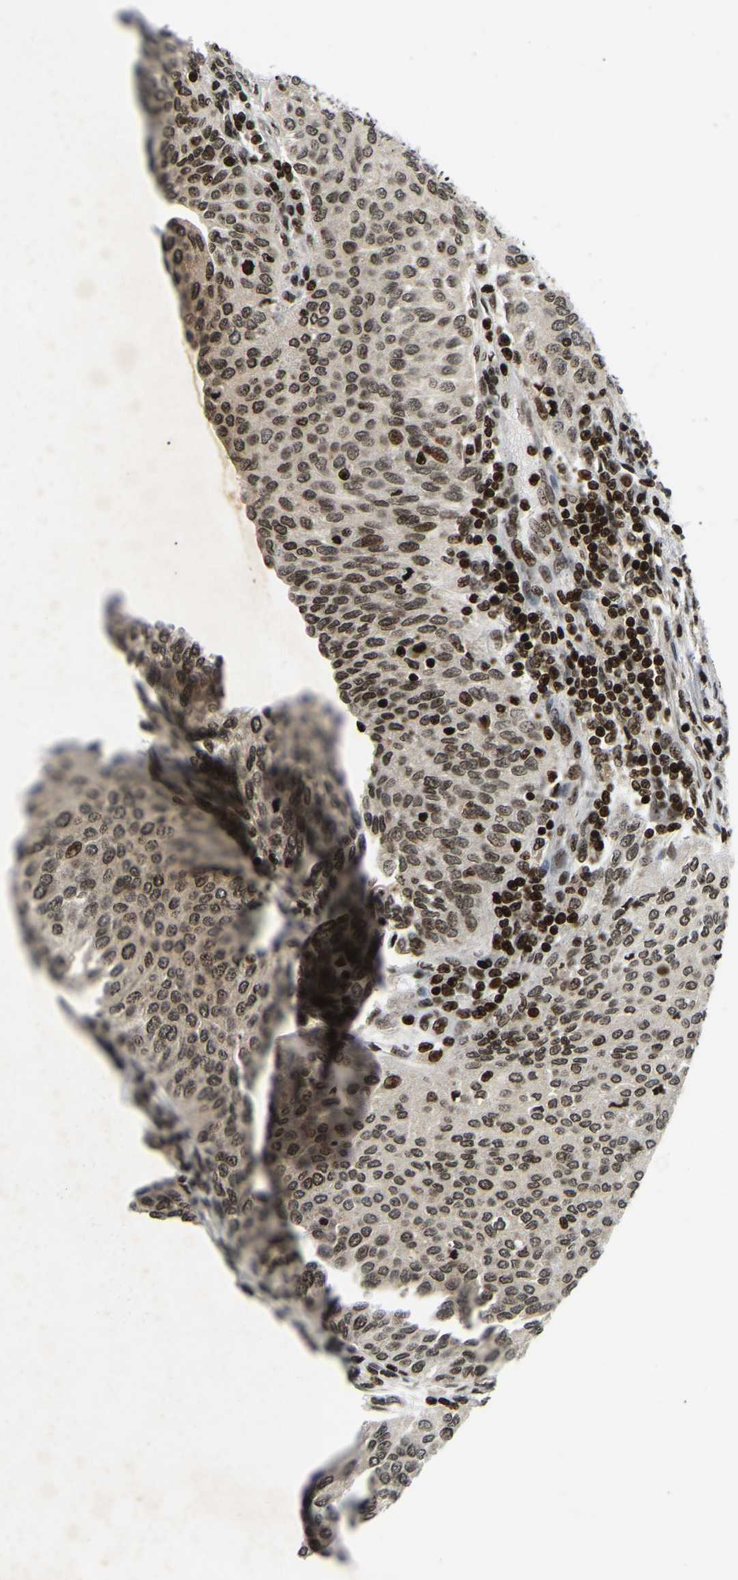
{"staining": {"intensity": "weak", "quantity": ">75%", "location": "nuclear"}, "tissue": "urothelial cancer", "cell_type": "Tumor cells", "image_type": "cancer", "snomed": [{"axis": "morphology", "description": "Urothelial carcinoma, Low grade"}, {"axis": "topography", "description": "Urinary bladder"}], "caption": "Immunohistochemical staining of urothelial cancer displays weak nuclear protein staining in about >75% of tumor cells.", "gene": "LRRC61", "patient": {"sex": "female", "age": 79}}